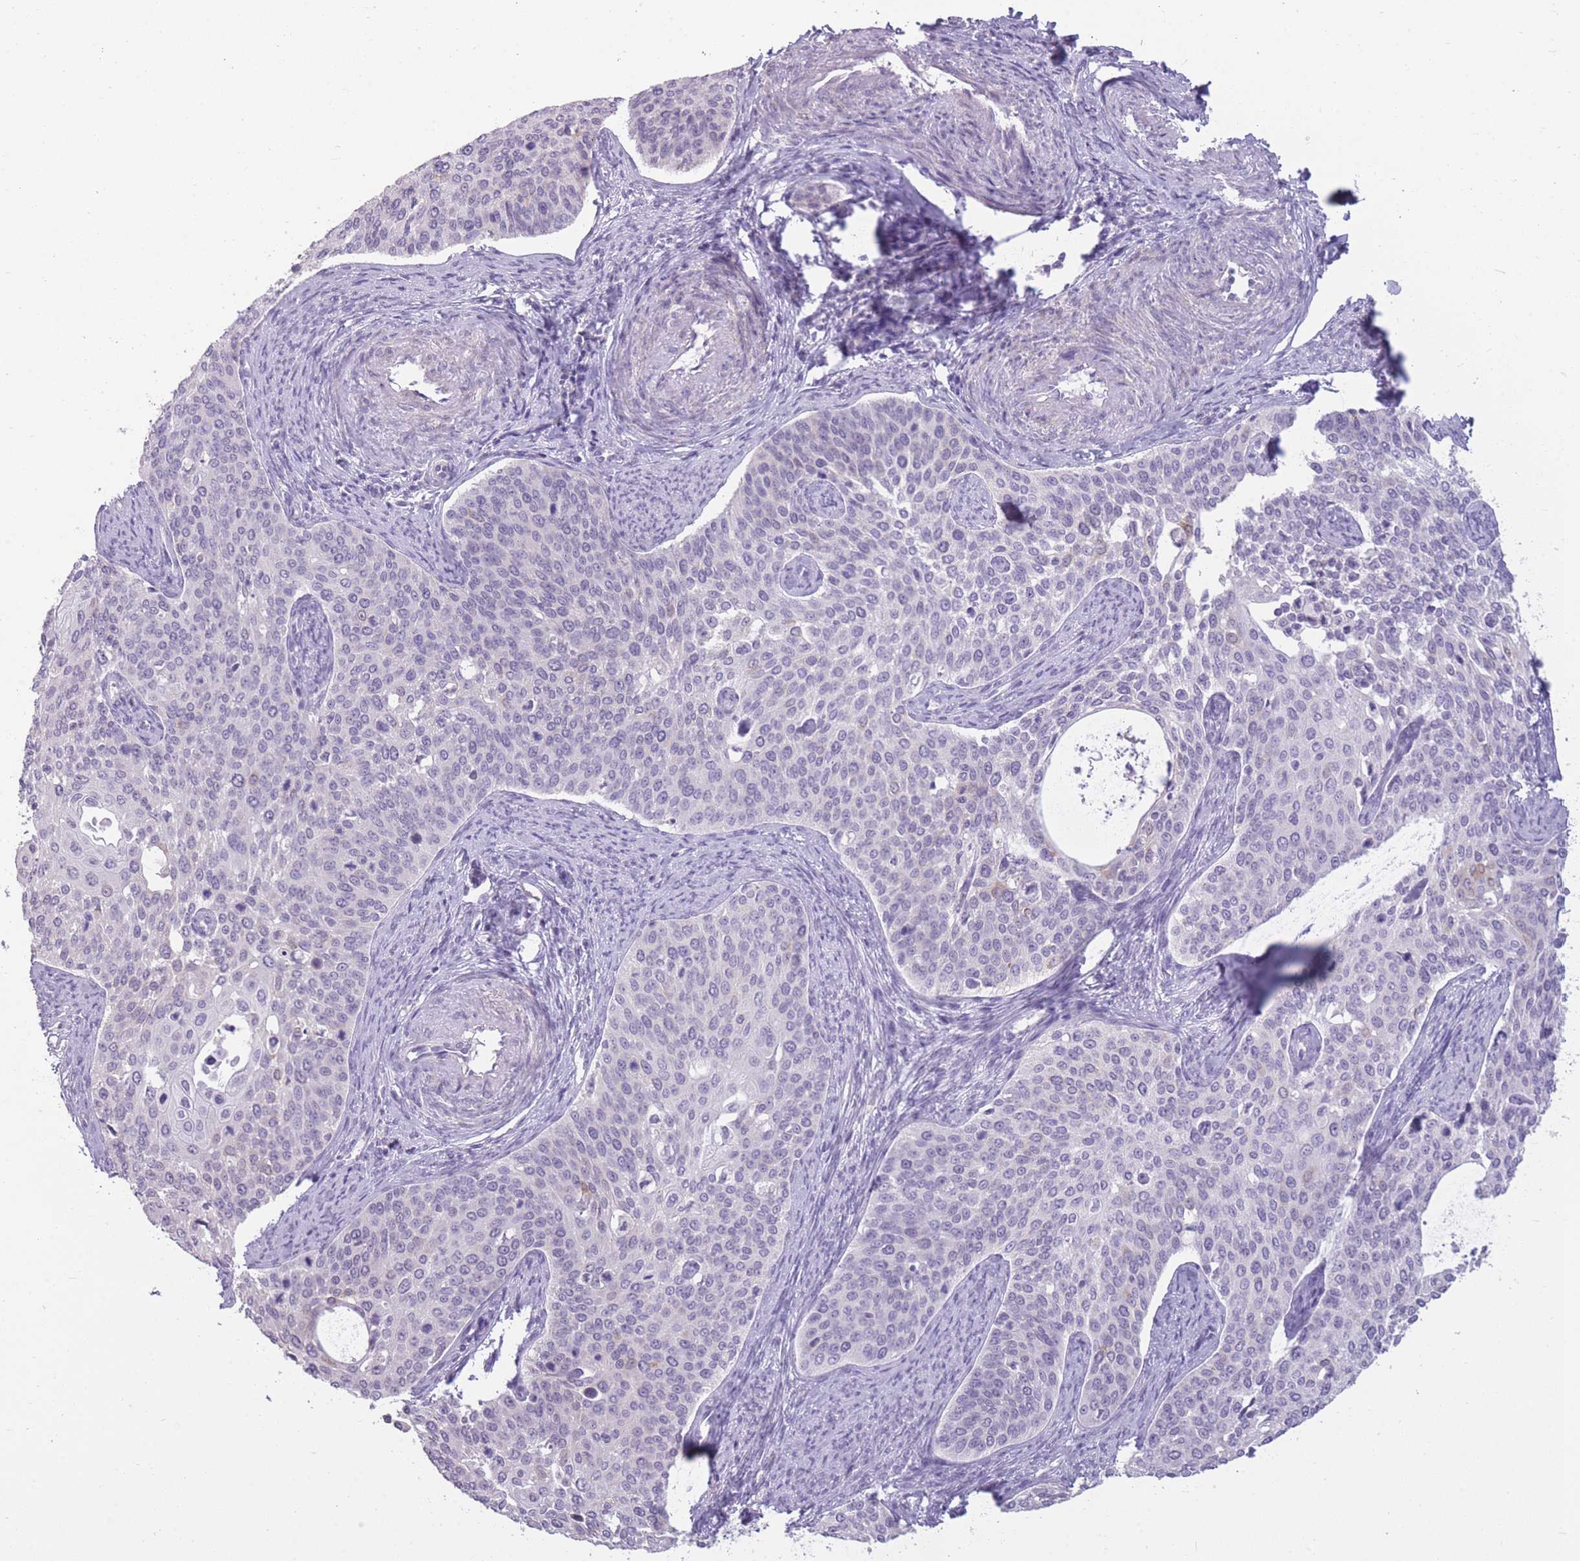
{"staining": {"intensity": "negative", "quantity": "none", "location": "none"}, "tissue": "cervical cancer", "cell_type": "Tumor cells", "image_type": "cancer", "snomed": [{"axis": "morphology", "description": "Squamous cell carcinoma, NOS"}, {"axis": "topography", "description": "Cervix"}], "caption": "The micrograph reveals no significant positivity in tumor cells of cervical cancer (squamous cell carcinoma). (DAB immunohistochemistry (IHC) with hematoxylin counter stain).", "gene": "ZBTB24", "patient": {"sex": "female", "age": 44}}